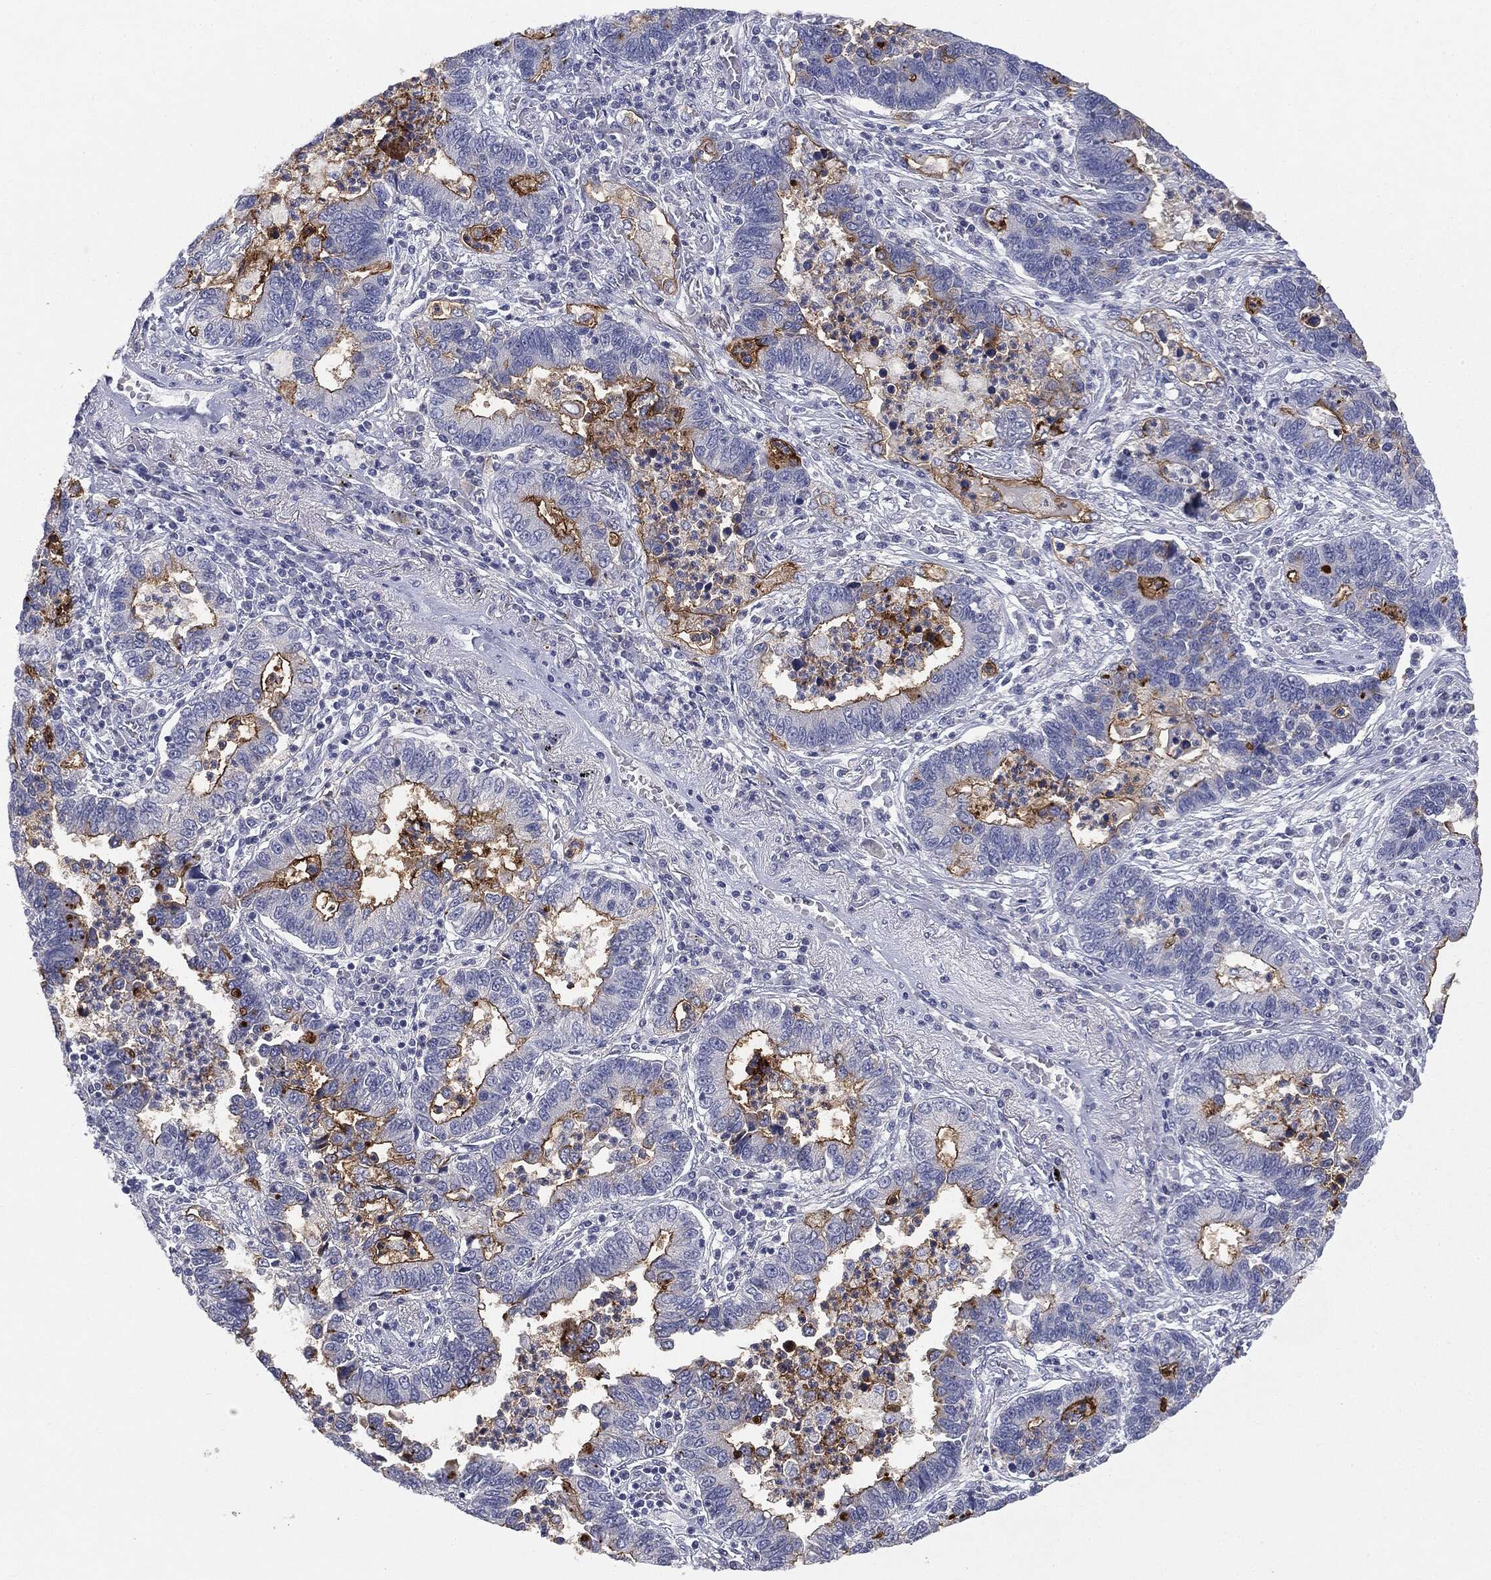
{"staining": {"intensity": "moderate", "quantity": "25%-75%", "location": "cytoplasmic/membranous"}, "tissue": "lung cancer", "cell_type": "Tumor cells", "image_type": "cancer", "snomed": [{"axis": "morphology", "description": "Adenocarcinoma, NOS"}, {"axis": "topography", "description": "Lung"}], "caption": "The image demonstrates a brown stain indicating the presence of a protein in the cytoplasmic/membranous of tumor cells in adenocarcinoma (lung). (DAB IHC, brown staining for protein, blue staining for nuclei).", "gene": "MUC1", "patient": {"sex": "female", "age": 57}}